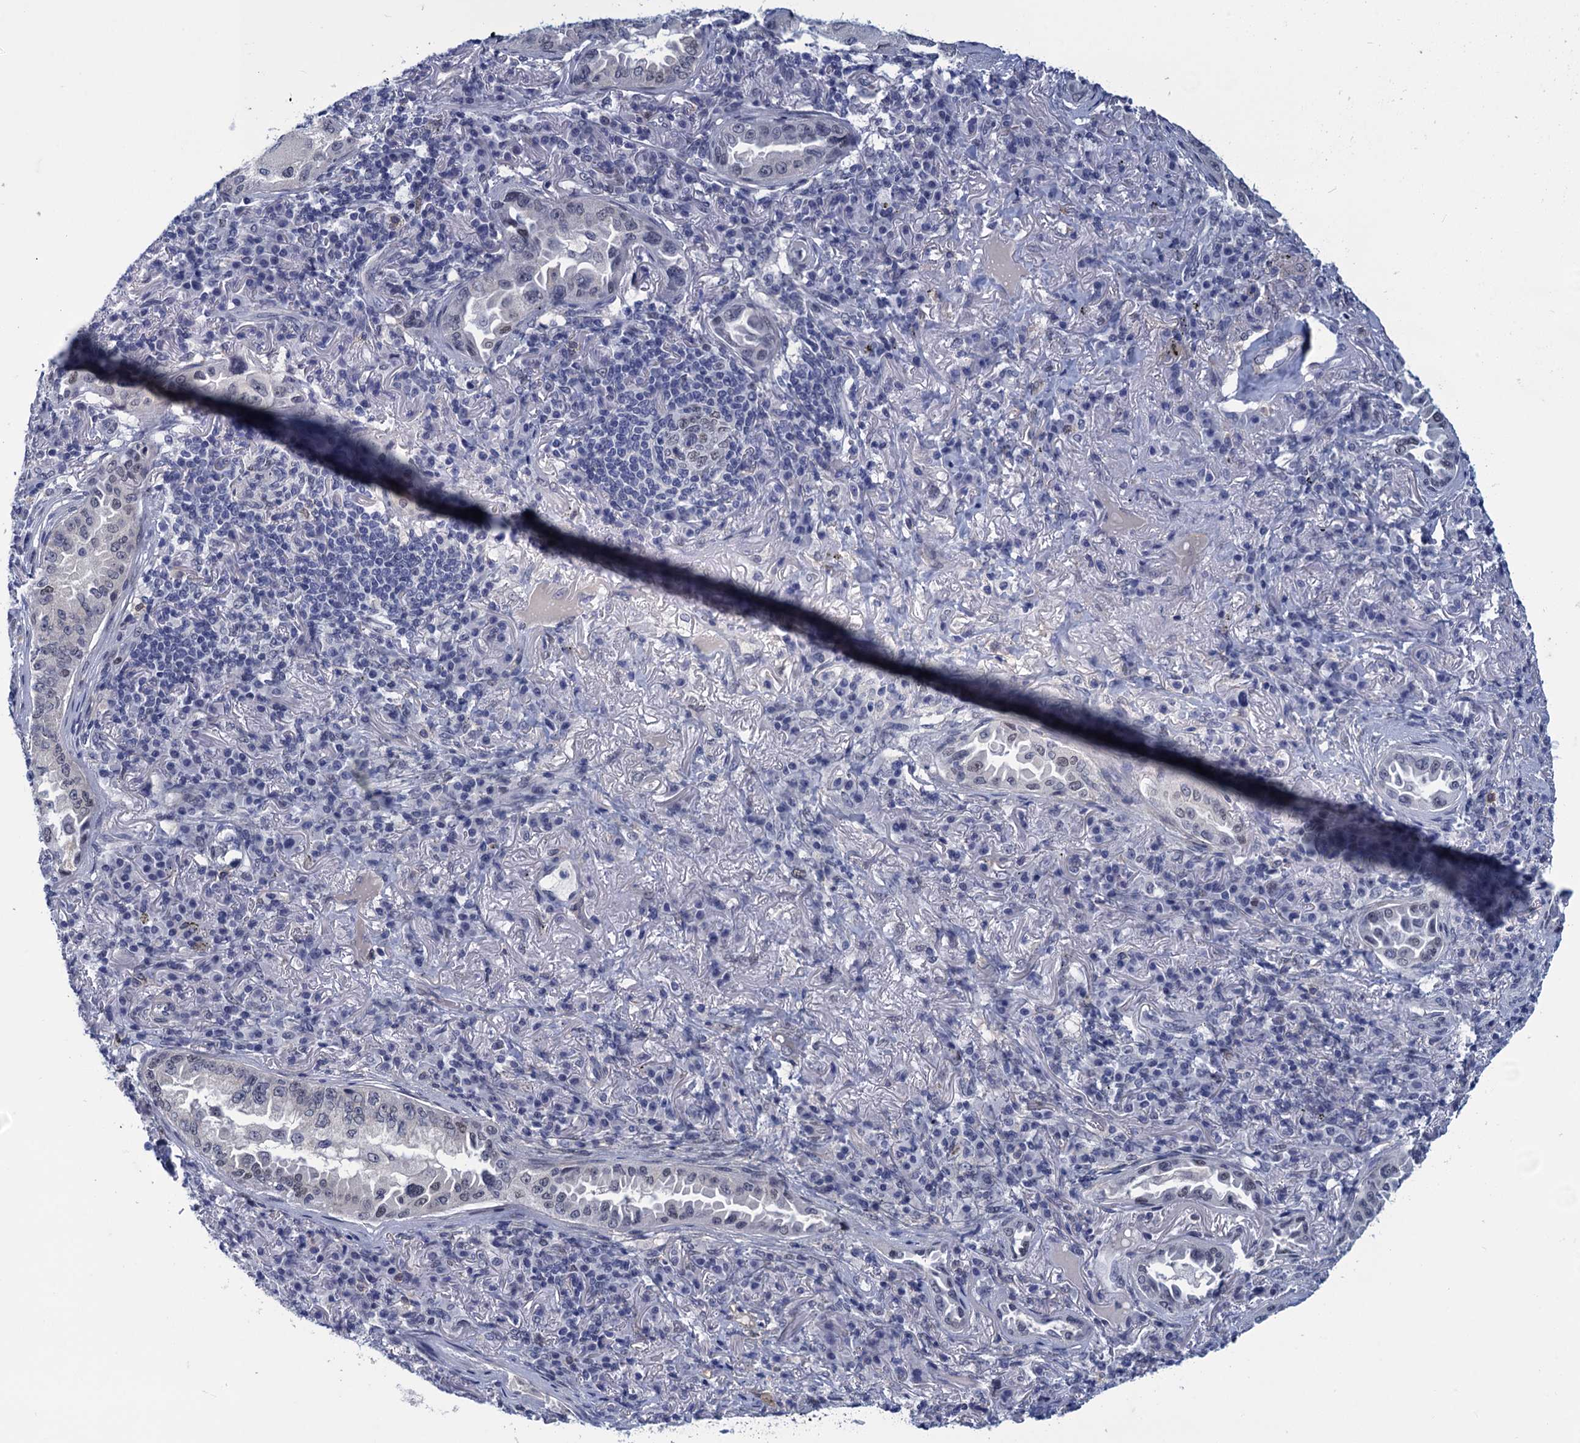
{"staining": {"intensity": "negative", "quantity": "none", "location": "none"}, "tissue": "lung cancer", "cell_type": "Tumor cells", "image_type": "cancer", "snomed": [{"axis": "morphology", "description": "Adenocarcinoma, NOS"}, {"axis": "topography", "description": "Lung"}], "caption": "An IHC image of lung adenocarcinoma is shown. There is no staining in tumor cells of lung adenocarcinoma.", "gene": "GINS3", "patient": {"sex": "female", "age": 69}}